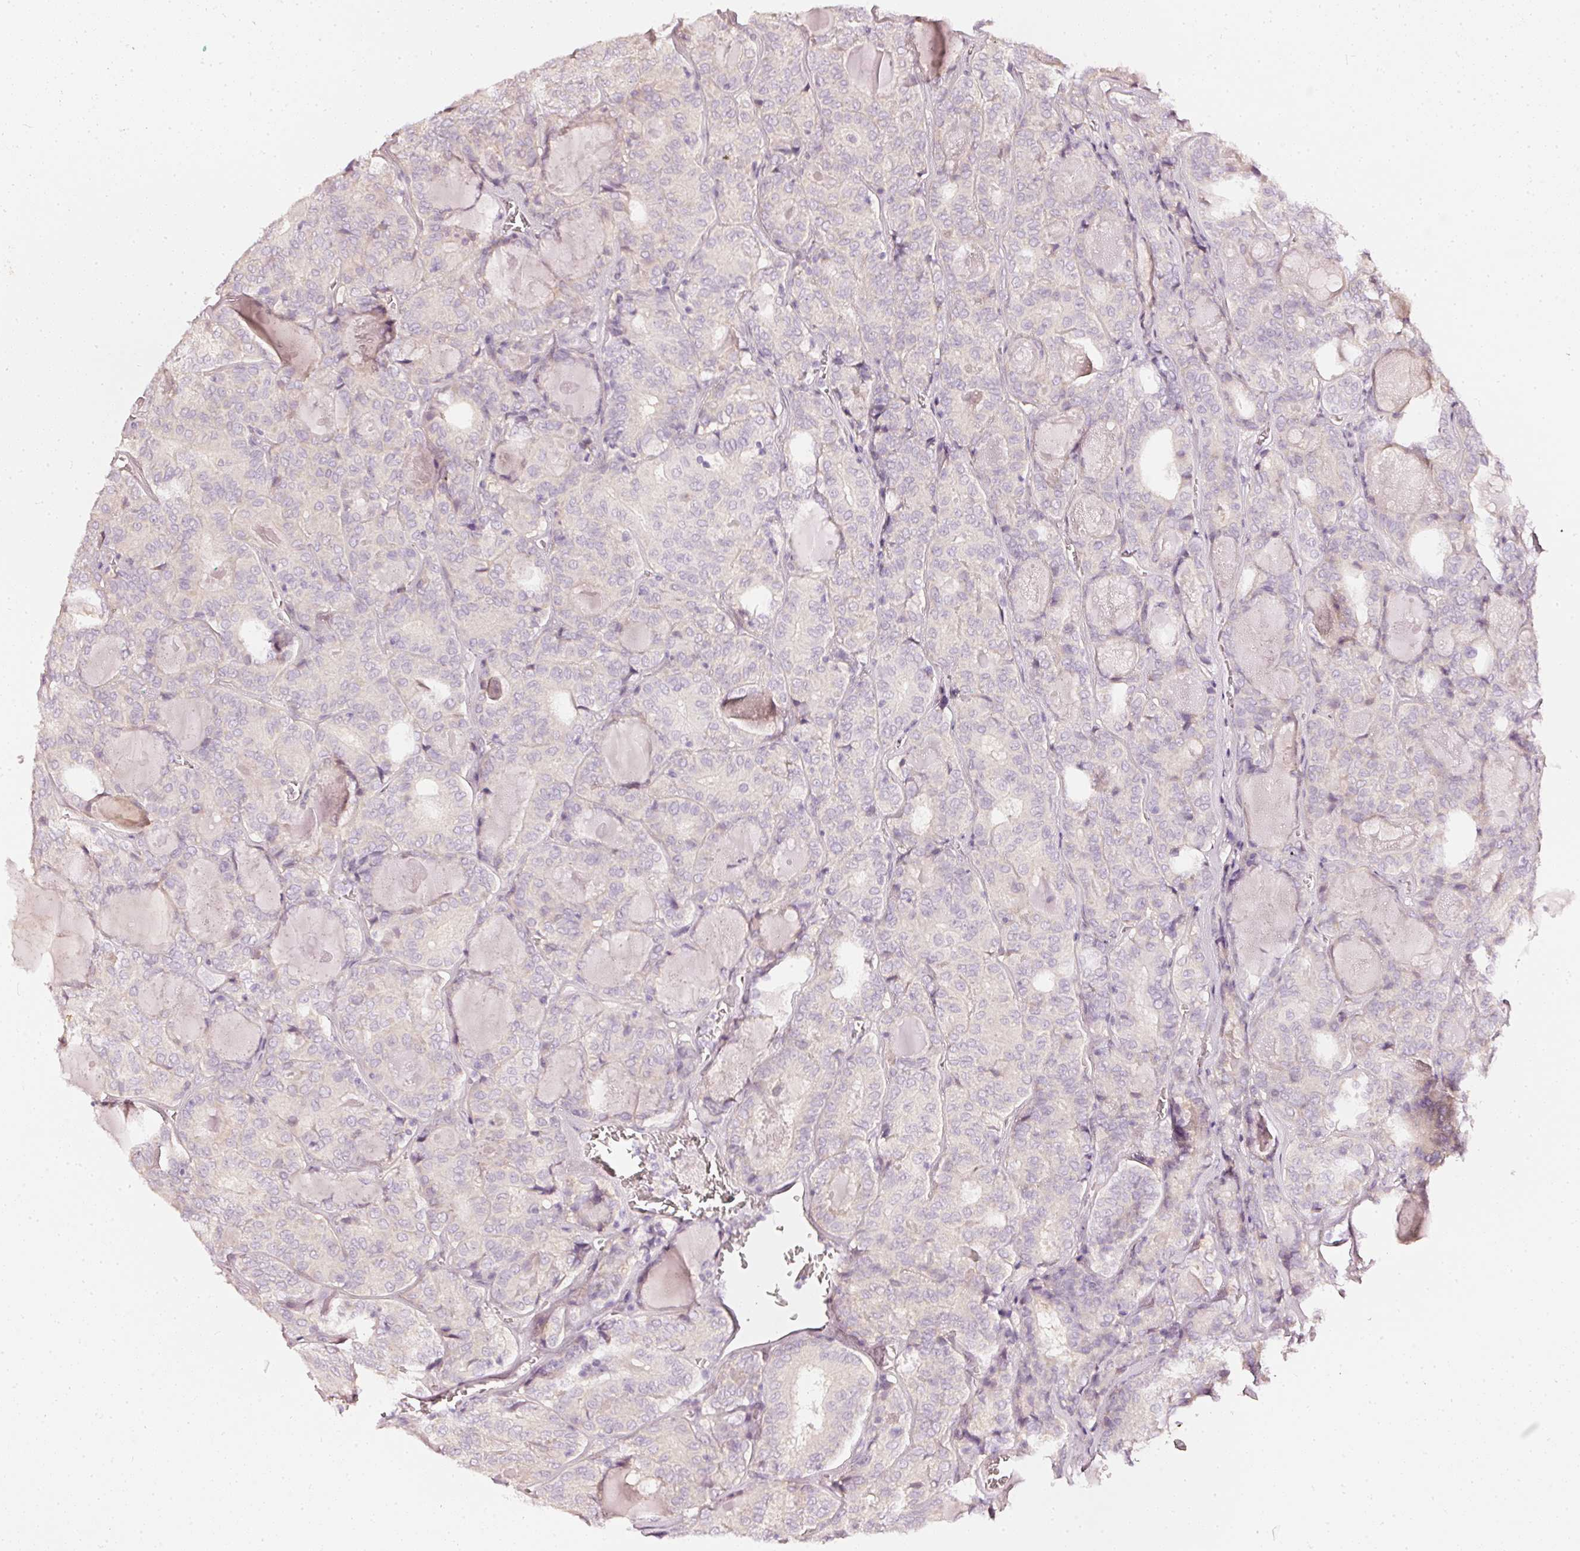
{"staining": {"intensity": "negative", "quantity": "none", "location": "none"}, "tissue": "thyroid cancer", "cell_type": "Tumor cells", "image_type": "cancer", "snomed": [{"axis": "morphology", "description": "Papillary adenocarcinoma, NOS"}, {"axis": "topography", "description": "Thyroid gland"}], "caption": "High magnification brightfield microscopy of papillary adenocarcinoma (thyroid) stained with DAB (brown) and counterstained with hematoxylin (blue): tumor cells show no significant expression.", "gene": "CNP", "patient": {"sex": "female", "age": 72}}